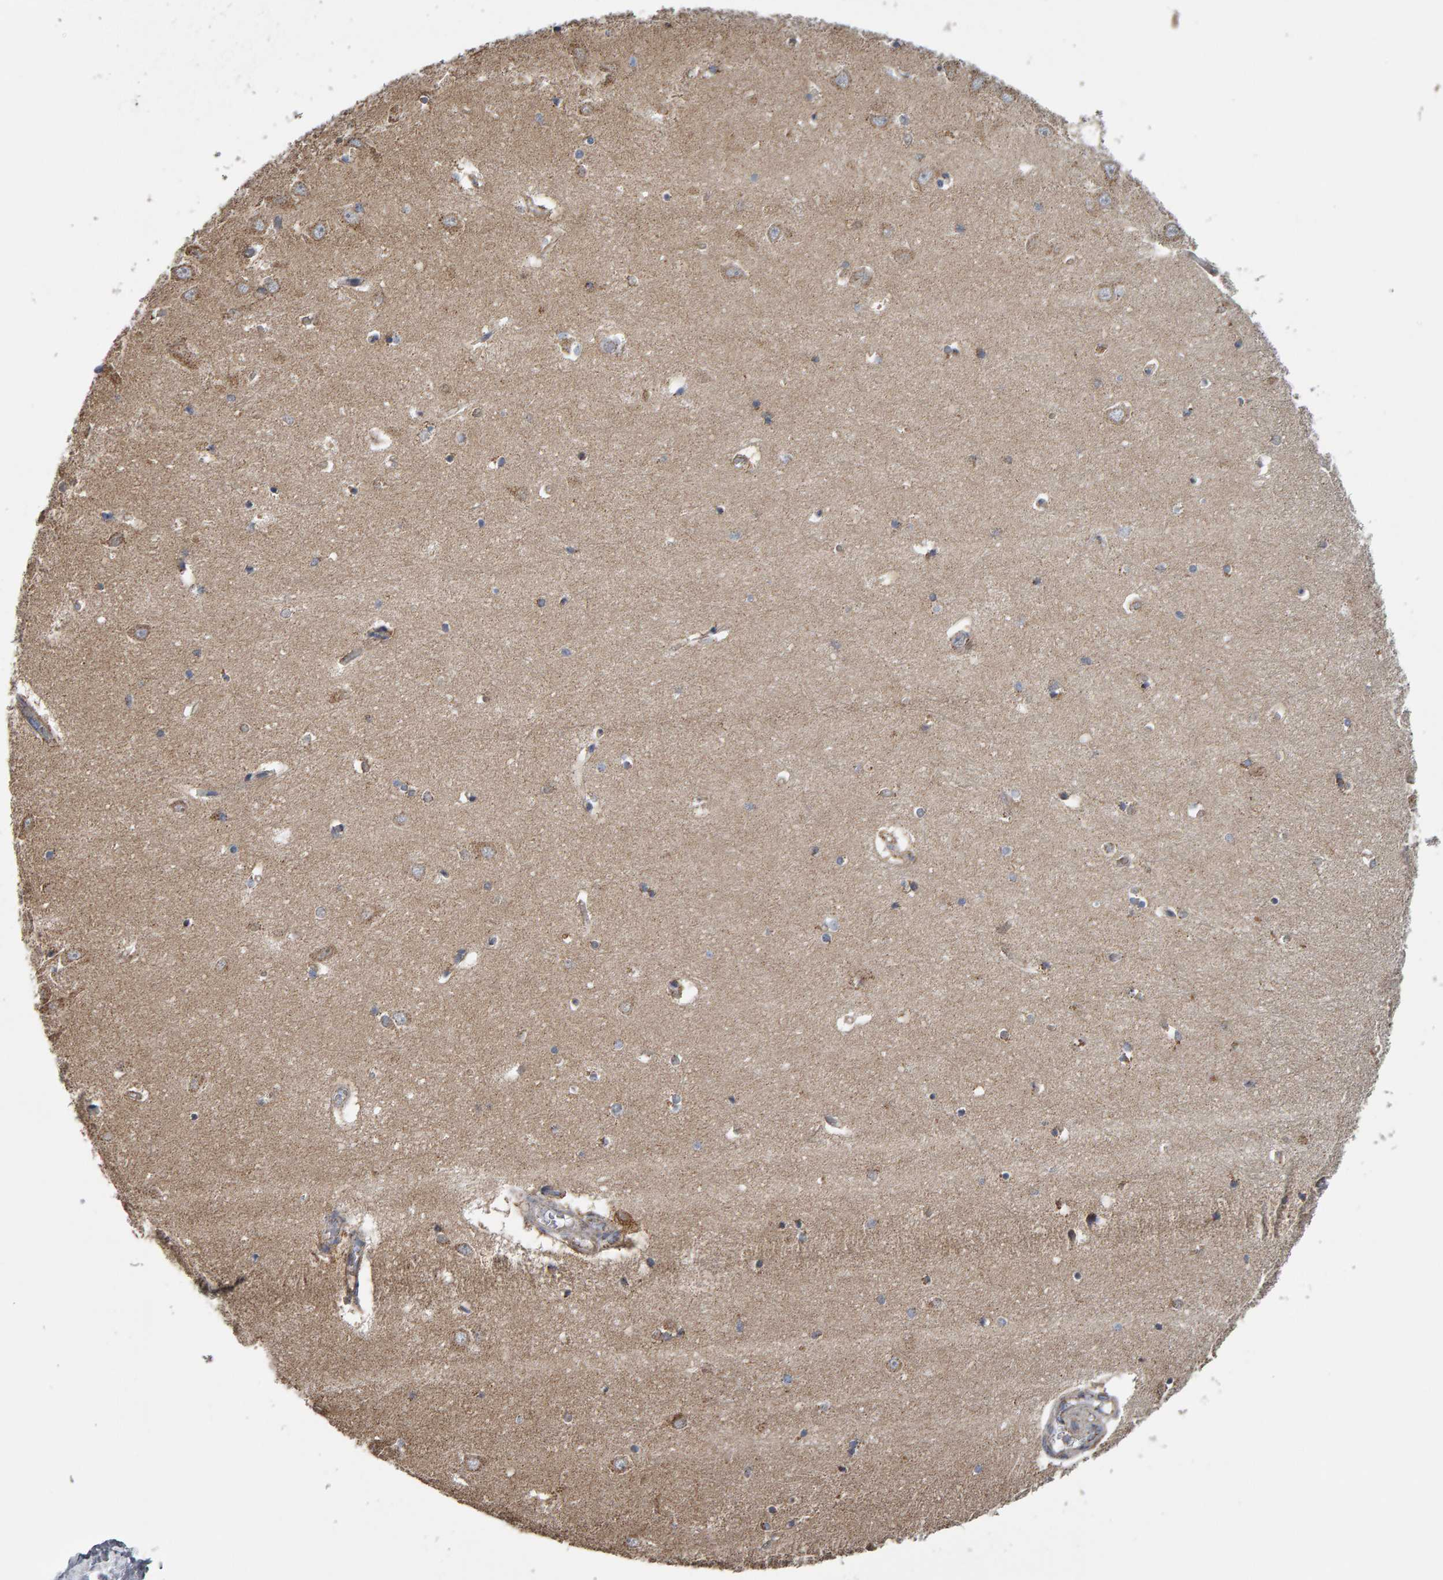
{"staining": {"intensity": "weak", "quantity": "25%-75%", "location": "cytoplasmic/membranous"}, "tissue": "hippocampus", "cell_type": "Glial cells", "image_type": "normal", "snomed": [{"axis": "morphology", "description": "Normal tissue, NOS"}, {"axis": "topography", "description": "Hippocampus"}], "caption": "The micrograph reveals staining of normal hippocampus, revealing weak cytoplasmic/membranous protein positivity (brown color) within glial cells. (IHC, brightfield microscopy, high magnification).", "gene": "TOM1L1", "patient": {"sex": "male", "age": 70}}